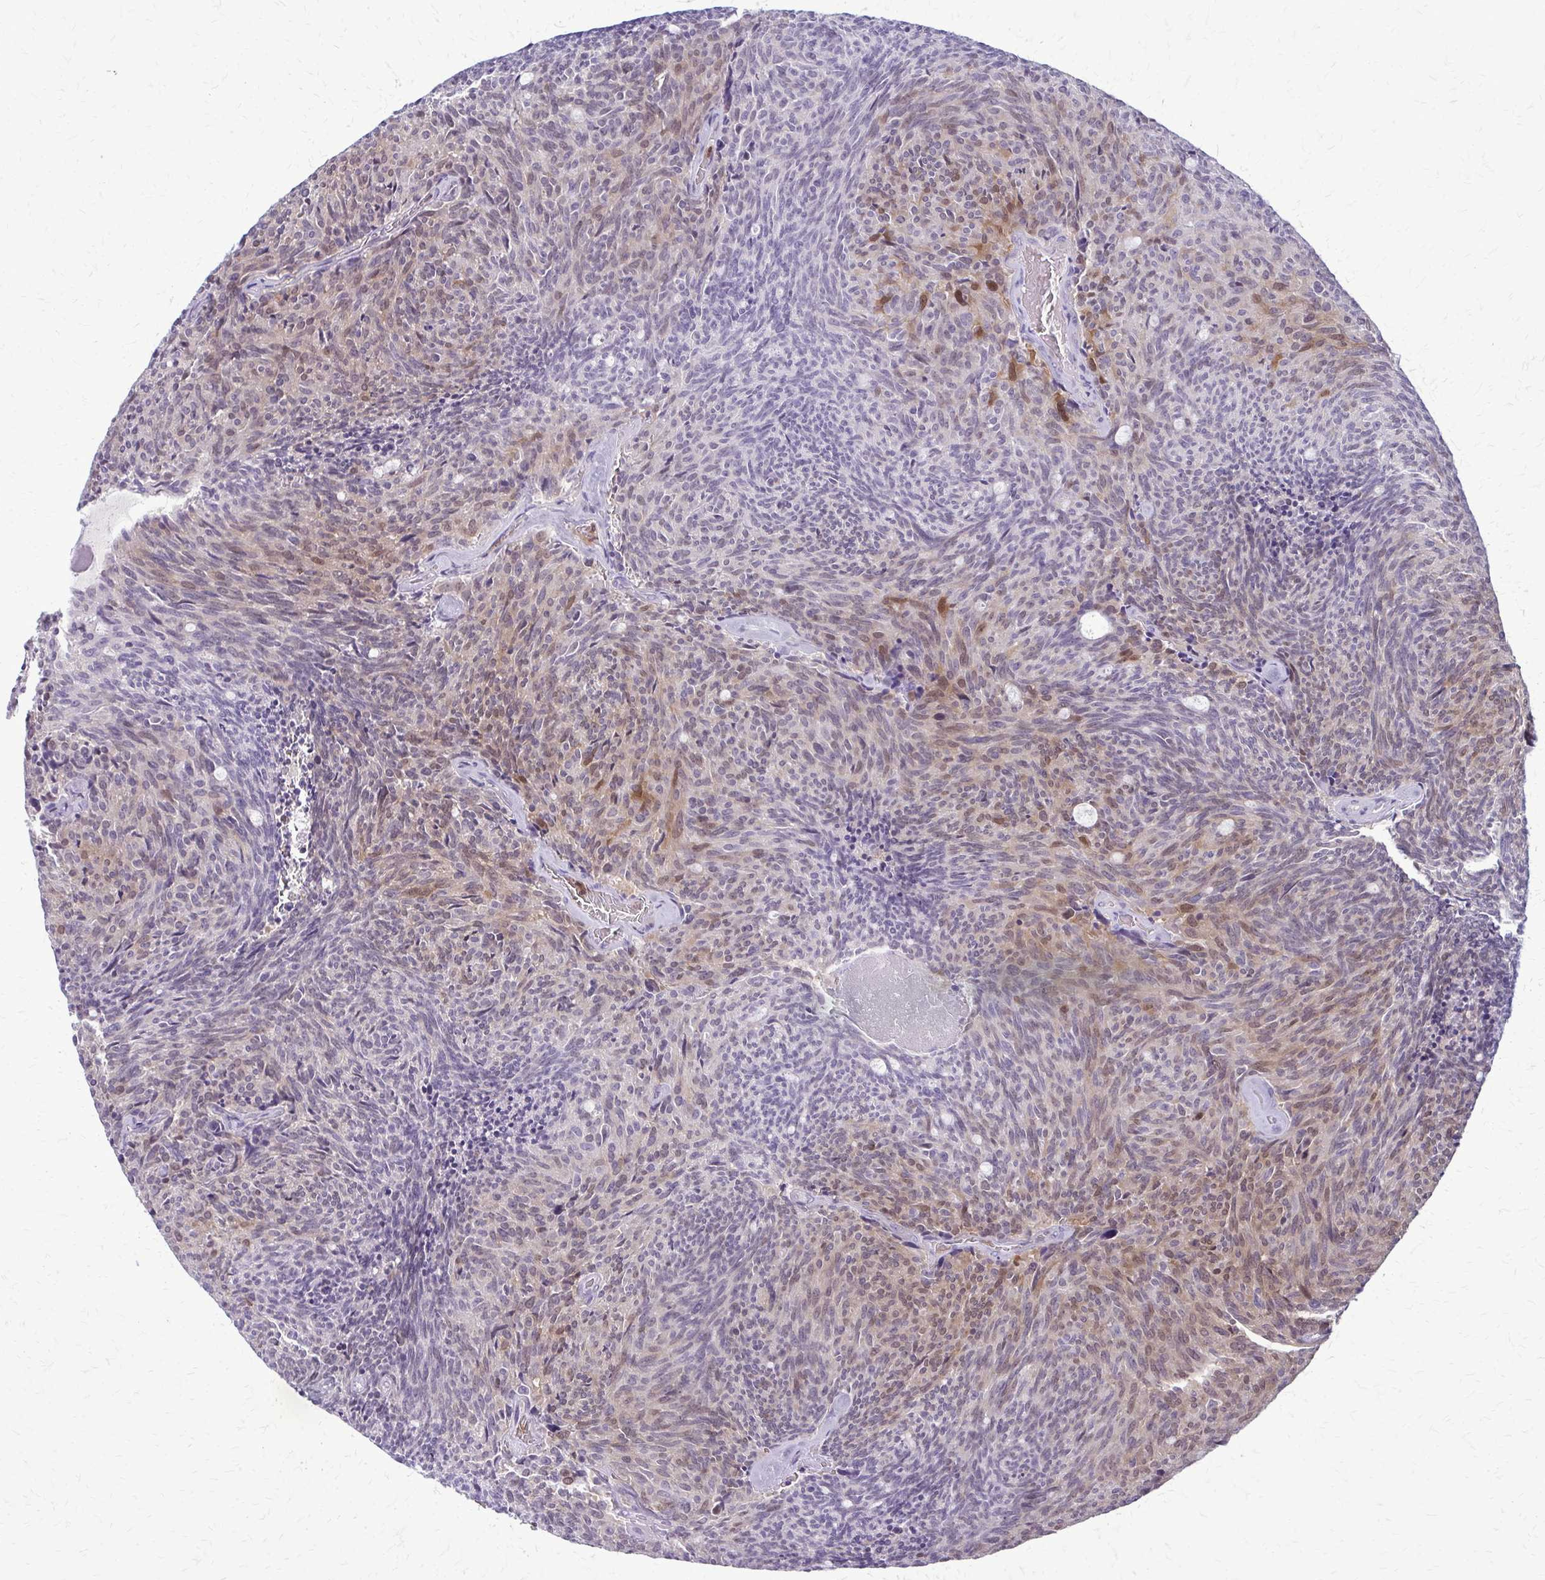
{"staining": {"intensity": "weak", "quantity": "25%-75%", "location": "cytoplasmic/membranous"}, "tissue": "carcinoid", "cell_type": "Tumor cells", "image_type": "cancer", "snomed": [{"axis": "morphology", "description": "Carcinoid, malignant, NOS"}, {"axis": "topography", "description": "Pancreas"}], "caption": "Carcinoid (malignant) tissue shows weak cytoplasmic/membranous staining in approximately 25%-75% of tumor cells", "gene": "GLRX", "patient": {"sex": "female", "age": 54}}